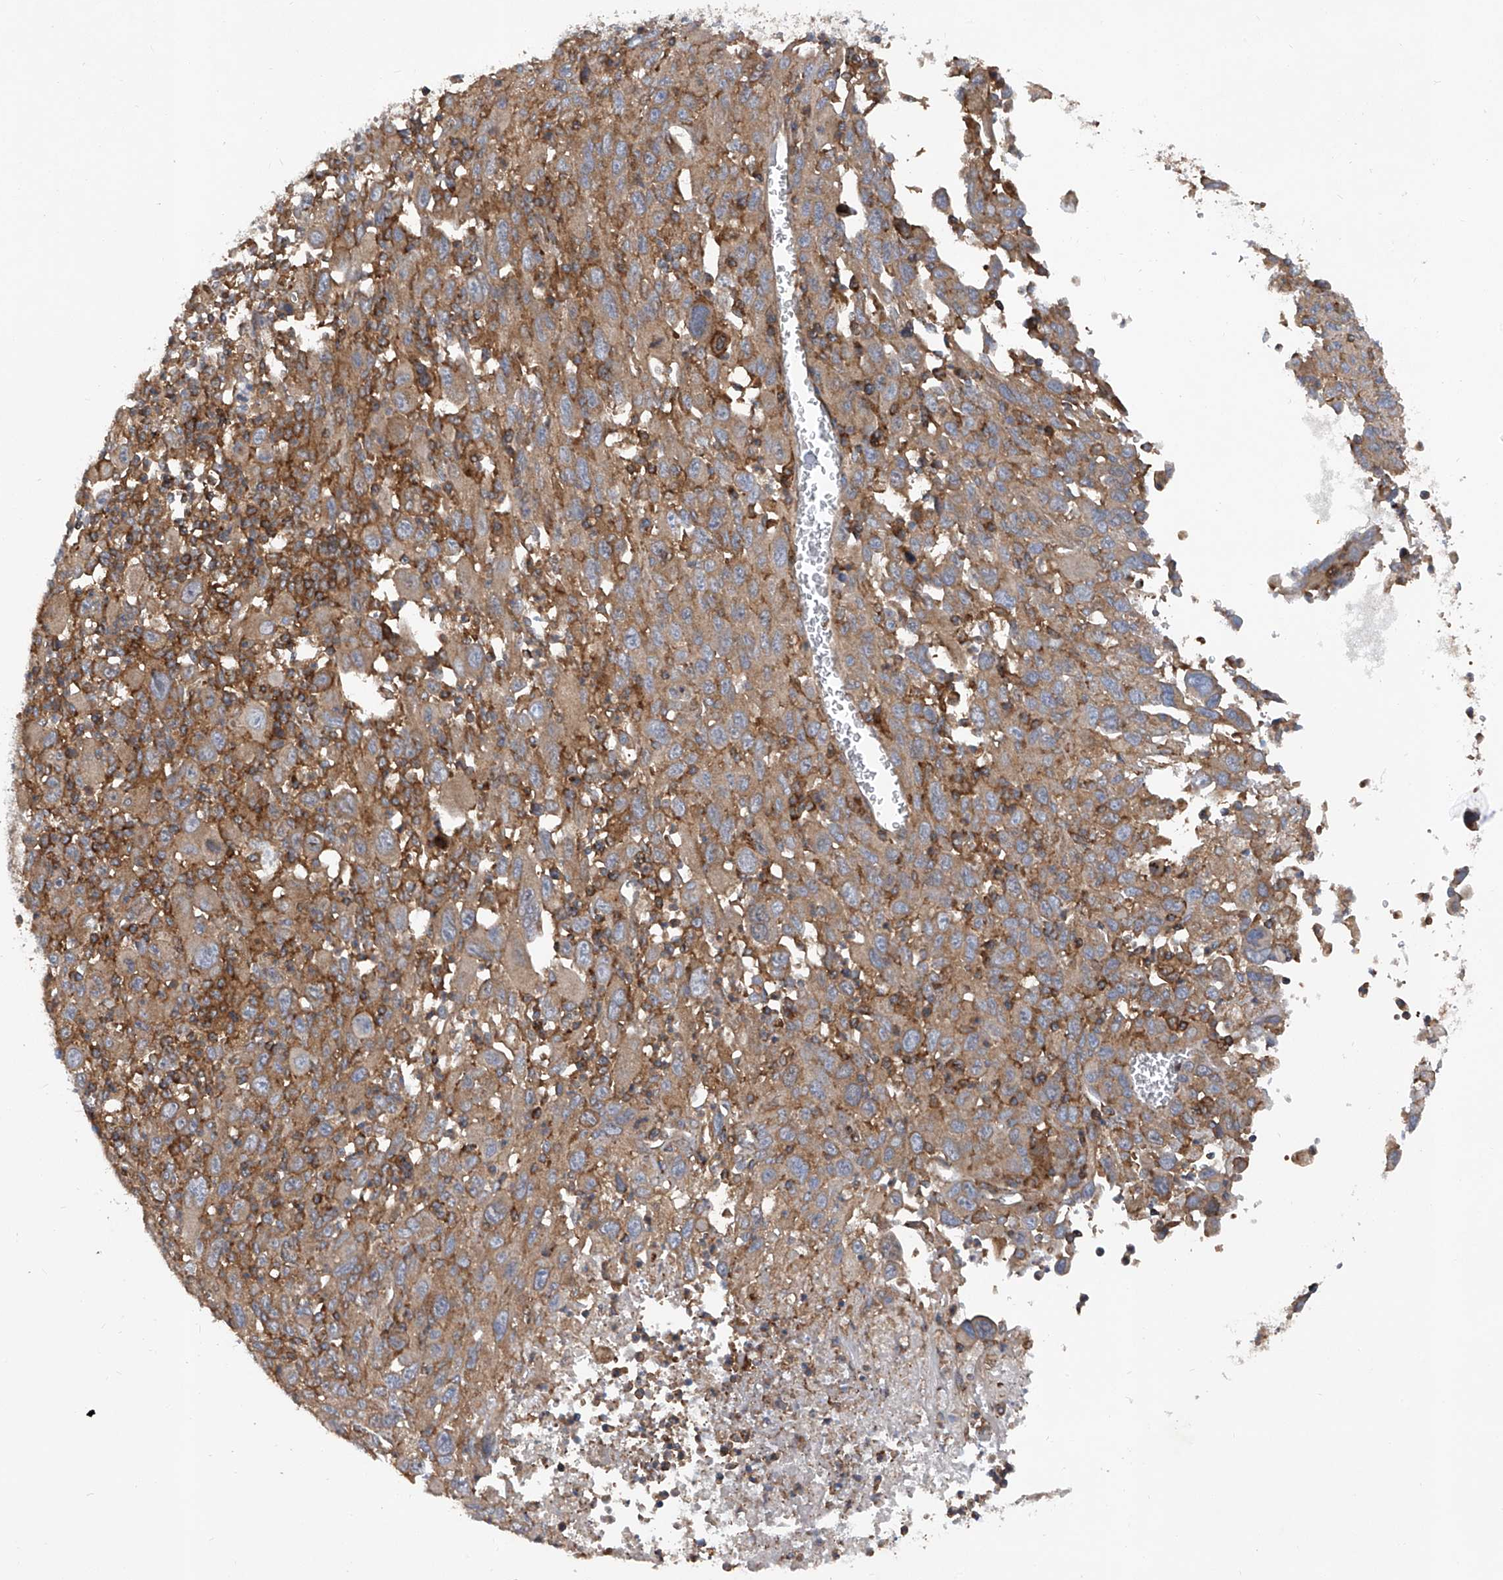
{"staining": {"intensity": "moderate", "quantity": ">75%", "location": "cytoplasmic/membranous"}, "tissue": "melanoma", "cell_type": "Tumor cells", "image_type": "cancer", "snomed": [{"axis": "morphology", "description": "Malignant melanoma, Metastatic site"}, {"axis": "topography", "description": "Skin"}], "caption": "Immunohistochemical staining of human melanoma reveals moderate cytoplasmic/membranous protein positivity in about >75% of tumor cells.", "gene": "SMAP1", "patient": {"sex": "female", "age": 56}}